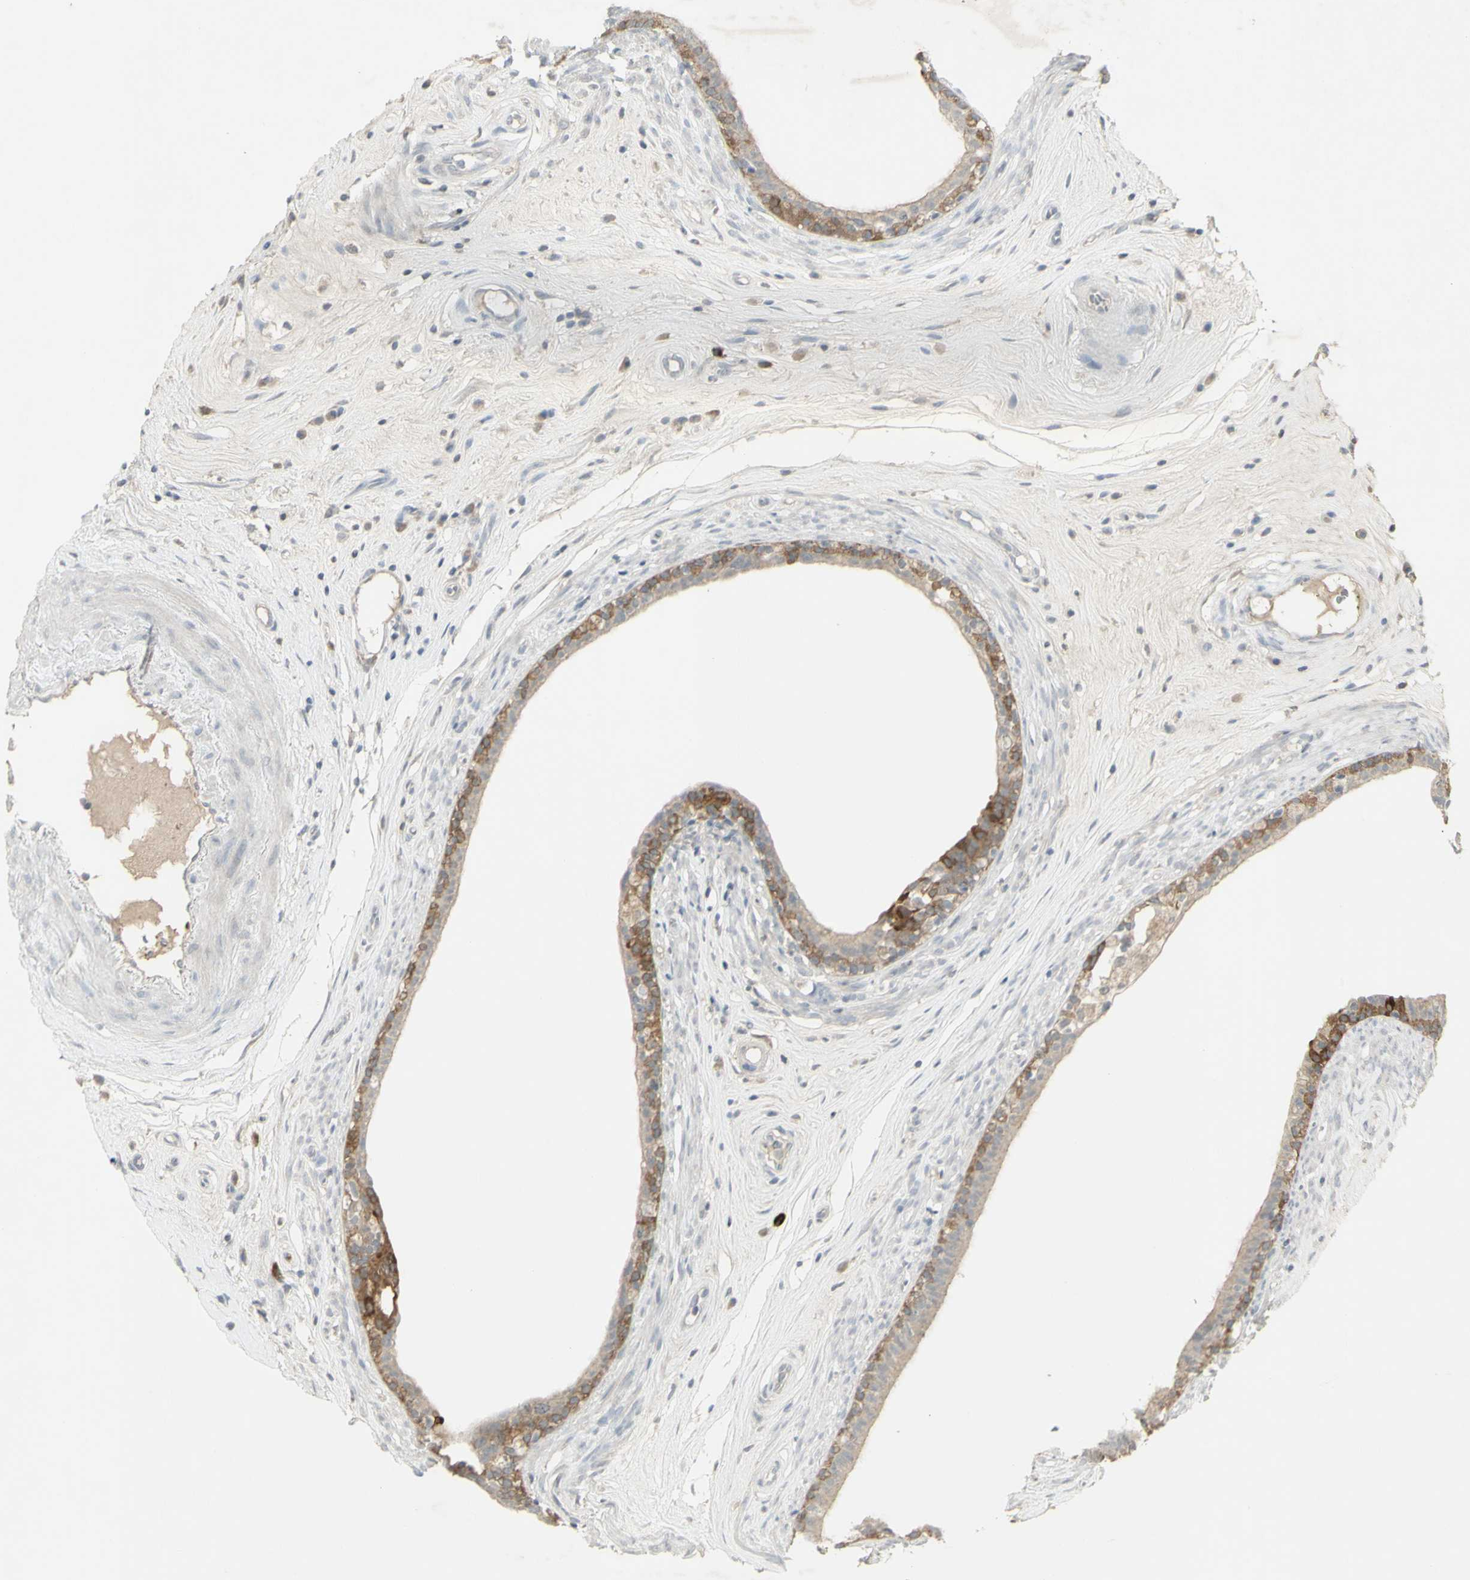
{"staining": {"intensity": "moderate", "quantity": ">75%", "location": "cytoplasmic/membranous"}, "tissue": "epididymis", "cell_type": "Glandular cells", "image_type": "normal", "snomed": [{"axis": "morphology", "description": "Normal tissue, NOS"}, {"axis": "morphology", "description": "Inflammation, NOS"}, {"axis": "topography", "description": "Epididymis"}], "caption": "Brown immunohistochemical staining in normal epididymis demonstrates moderate cytoplasmic/membranous expression in approximately >75% of glandular cells.", "gene": "C1orf116", "patient": {"sex": "male", "age": 84}}